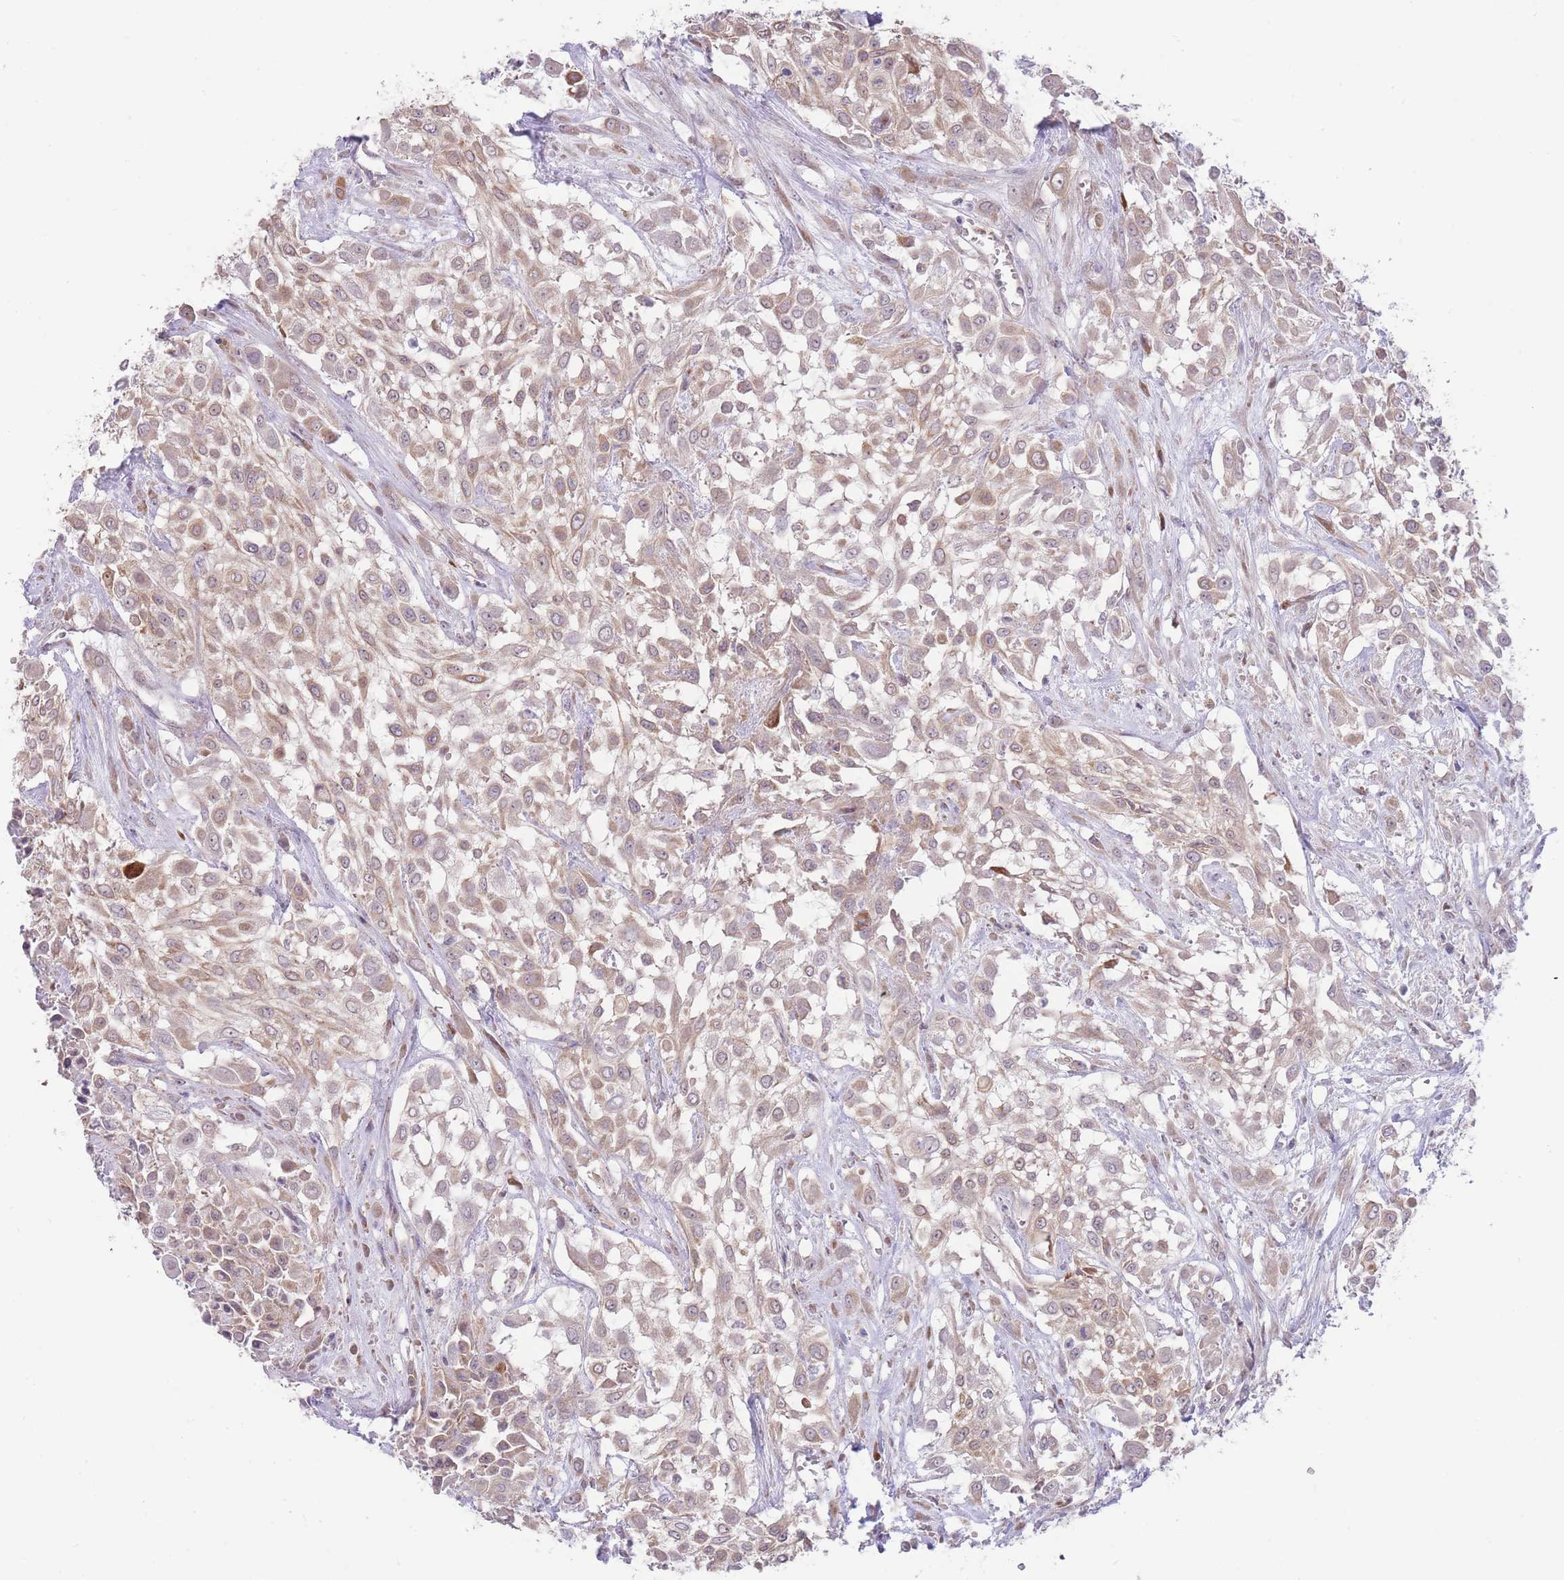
{"staining": {"intensity": "weak", "quantity": ">75%", "location": "cytoplasmic/membranous"}, "tissue": "urothelial cancer", "cell_type": "Tumor cells", "image_type": "cancer", "snomed": [{"axis": "morphology", "description": "Urothelial carcinoma, High grade"}, {"axis": "topography", "description": "Urinary bladder"}], "caption": "This is an image of immunohistochemistry staining of high-grade urothelial carcinoma, which shows weak staining in the cytoplasmic/membranous of tumor cells.", "gene": "BOLA2B", "patient": {"sex": "male", "age": 57}}